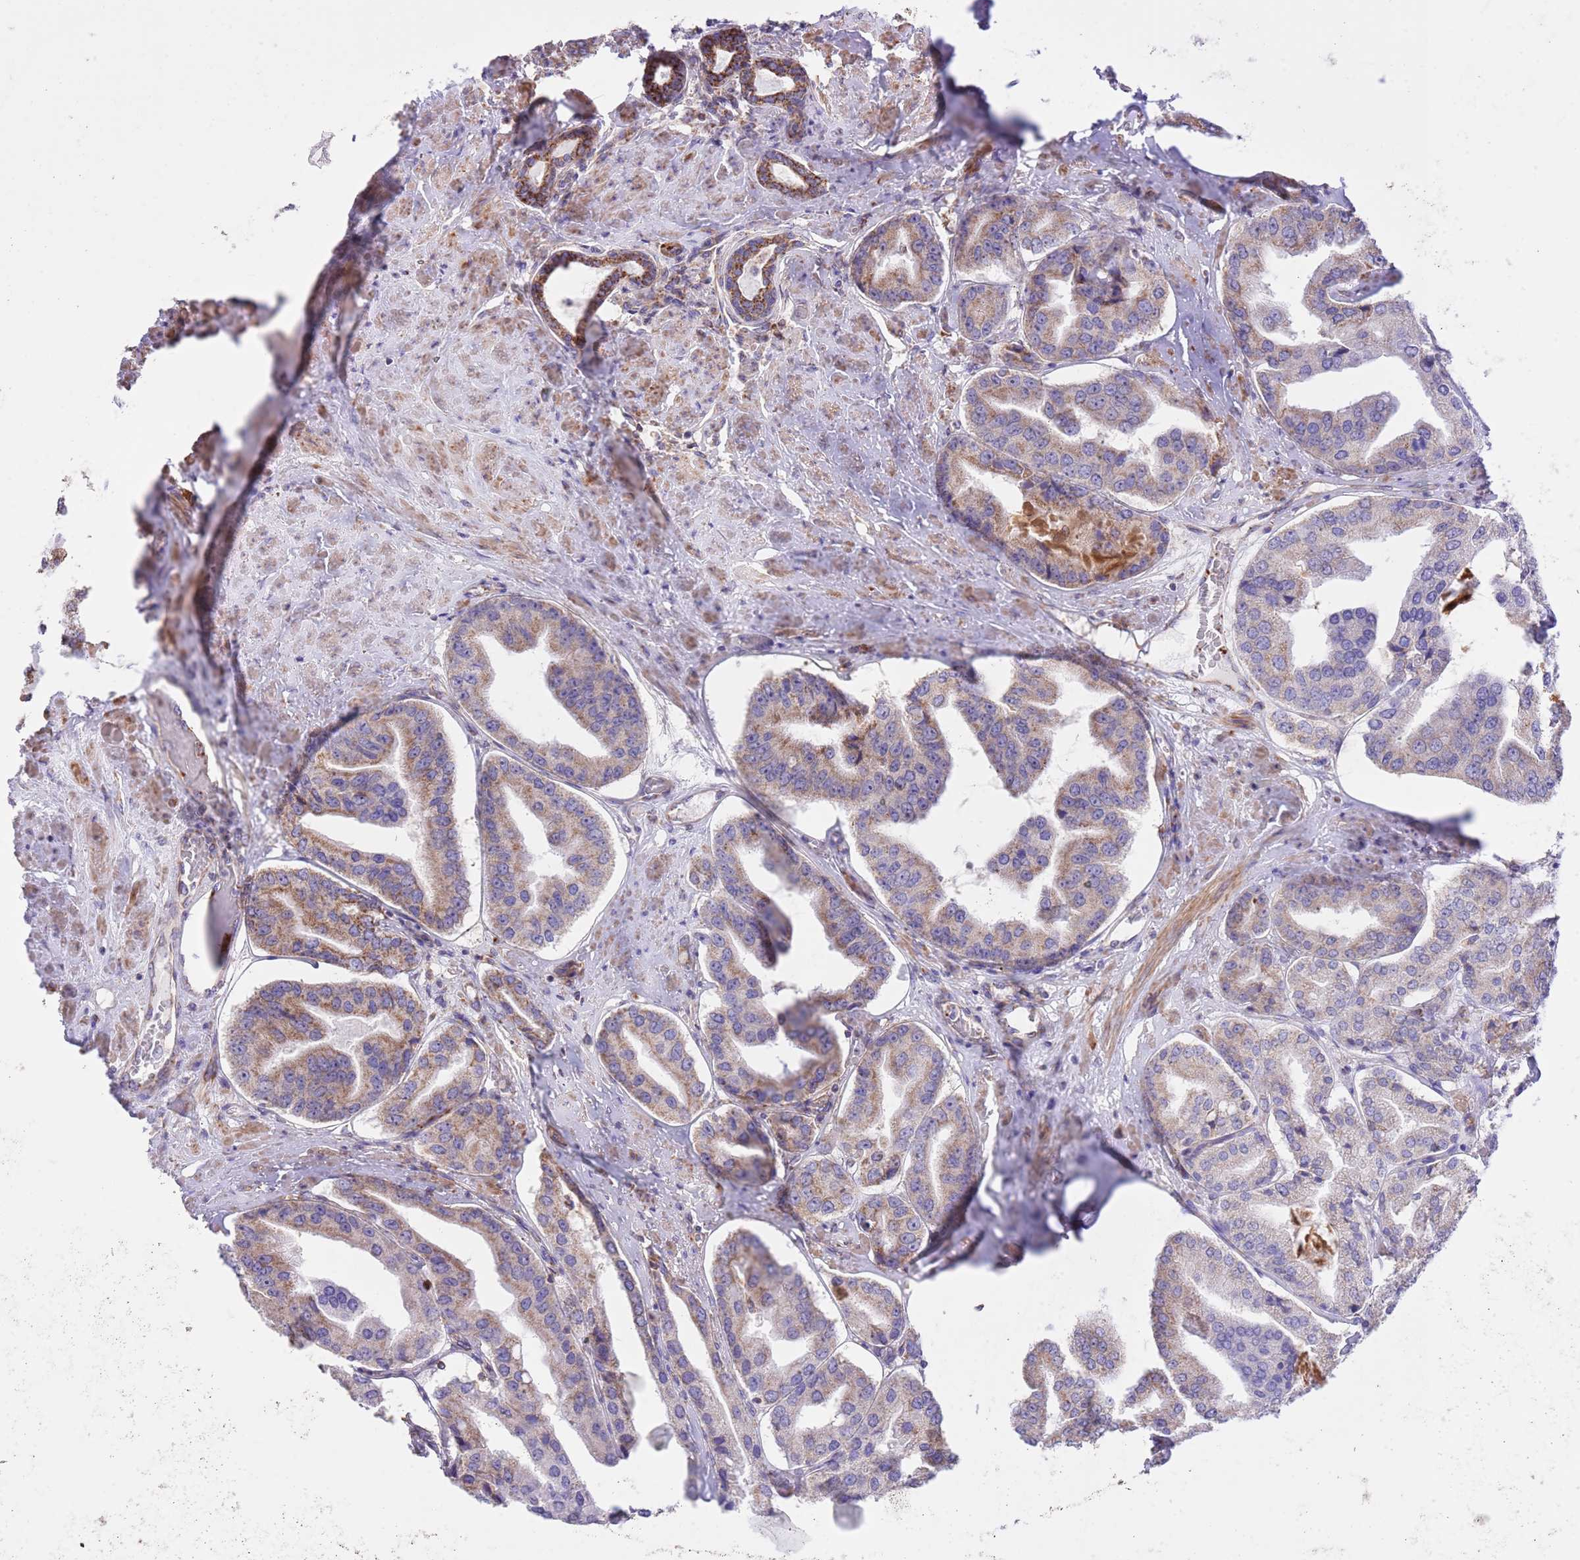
{"staining": {"intensity": "moderate", "quantity": "25%-75%", "location": "cytoplasmic/membranous"}, "tissue": "prostate cancer", "cell_type": "Tumor cells", "image_type": "cancer", "snomed": [{"axis": "morphology", "description": "Adenocarcinoma, High grade"}, {"axis": "topography", "description": "Prostate"}], "caption": "Brown immunohistochemical staining in prostate adenocarcinoma (high-grade) shows moderate cytoplasmic/membranous positivity in approximately 25%-75% of tumor cells.", "gene": "SS18L2", "patient": {"sex": "male", "age": 63}}